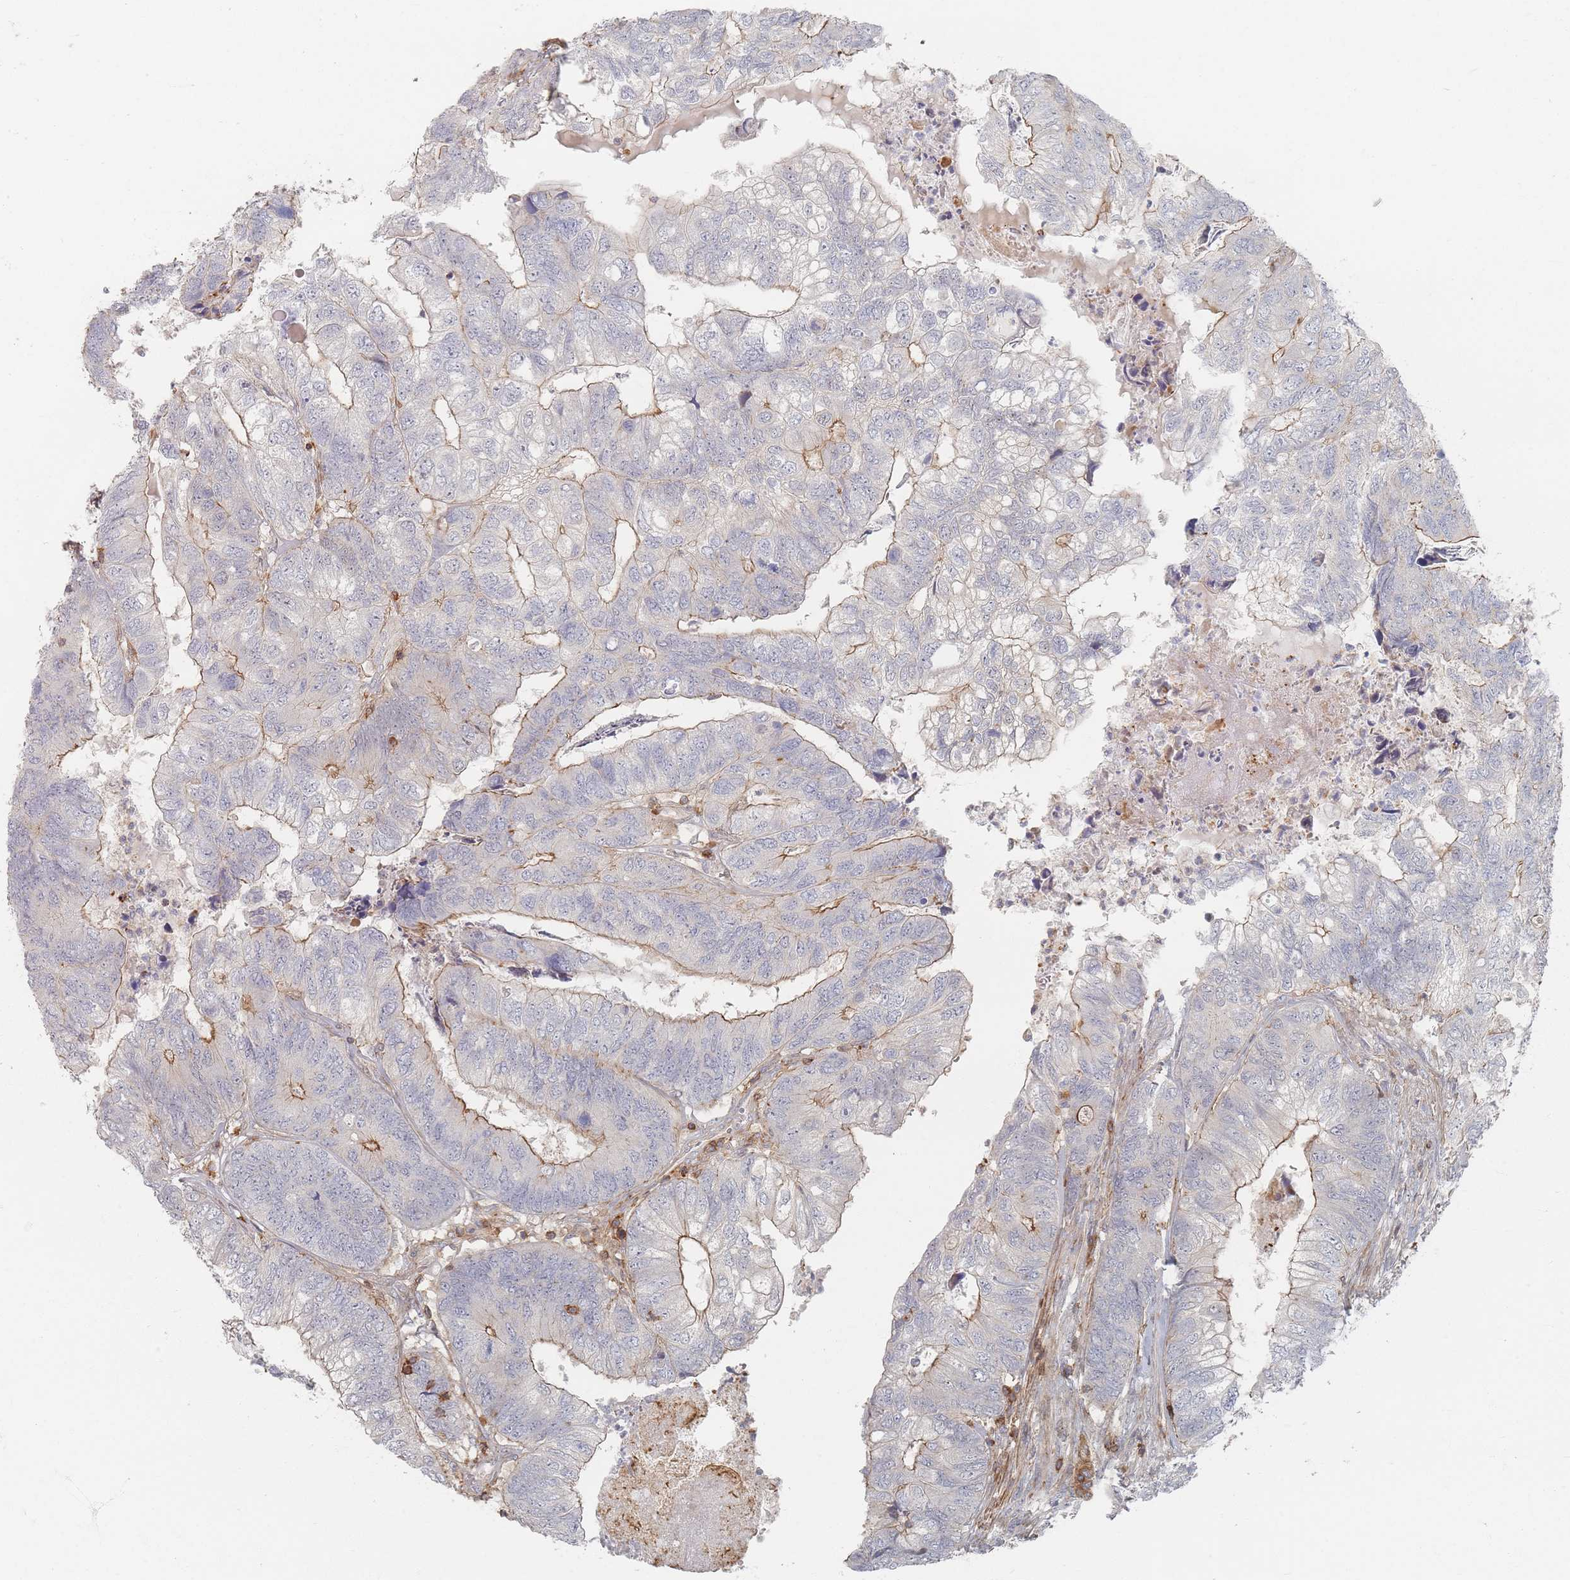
{"staining": {"intensity": "moderate", "quantity": ">75%", "location": "cytoplasmic/membranous"}, "tissue": "colorectal cancer", "cell_type": "Tumor cells", "image_type": "cancer", "snomed": [{"axis": "morphology", "description": "Adenocarcinoma, NOS"}, {"axis": "topography", "description": "Colon"}], "caption": "The image exhibits staining of adenocarcinoma (colorectal), revealing moderate cytoplasmic/membranous protein positivity (brown color) within tumor cells.", "gene": "ZNF852", "patient": {"sex": "female", "age": 67}}